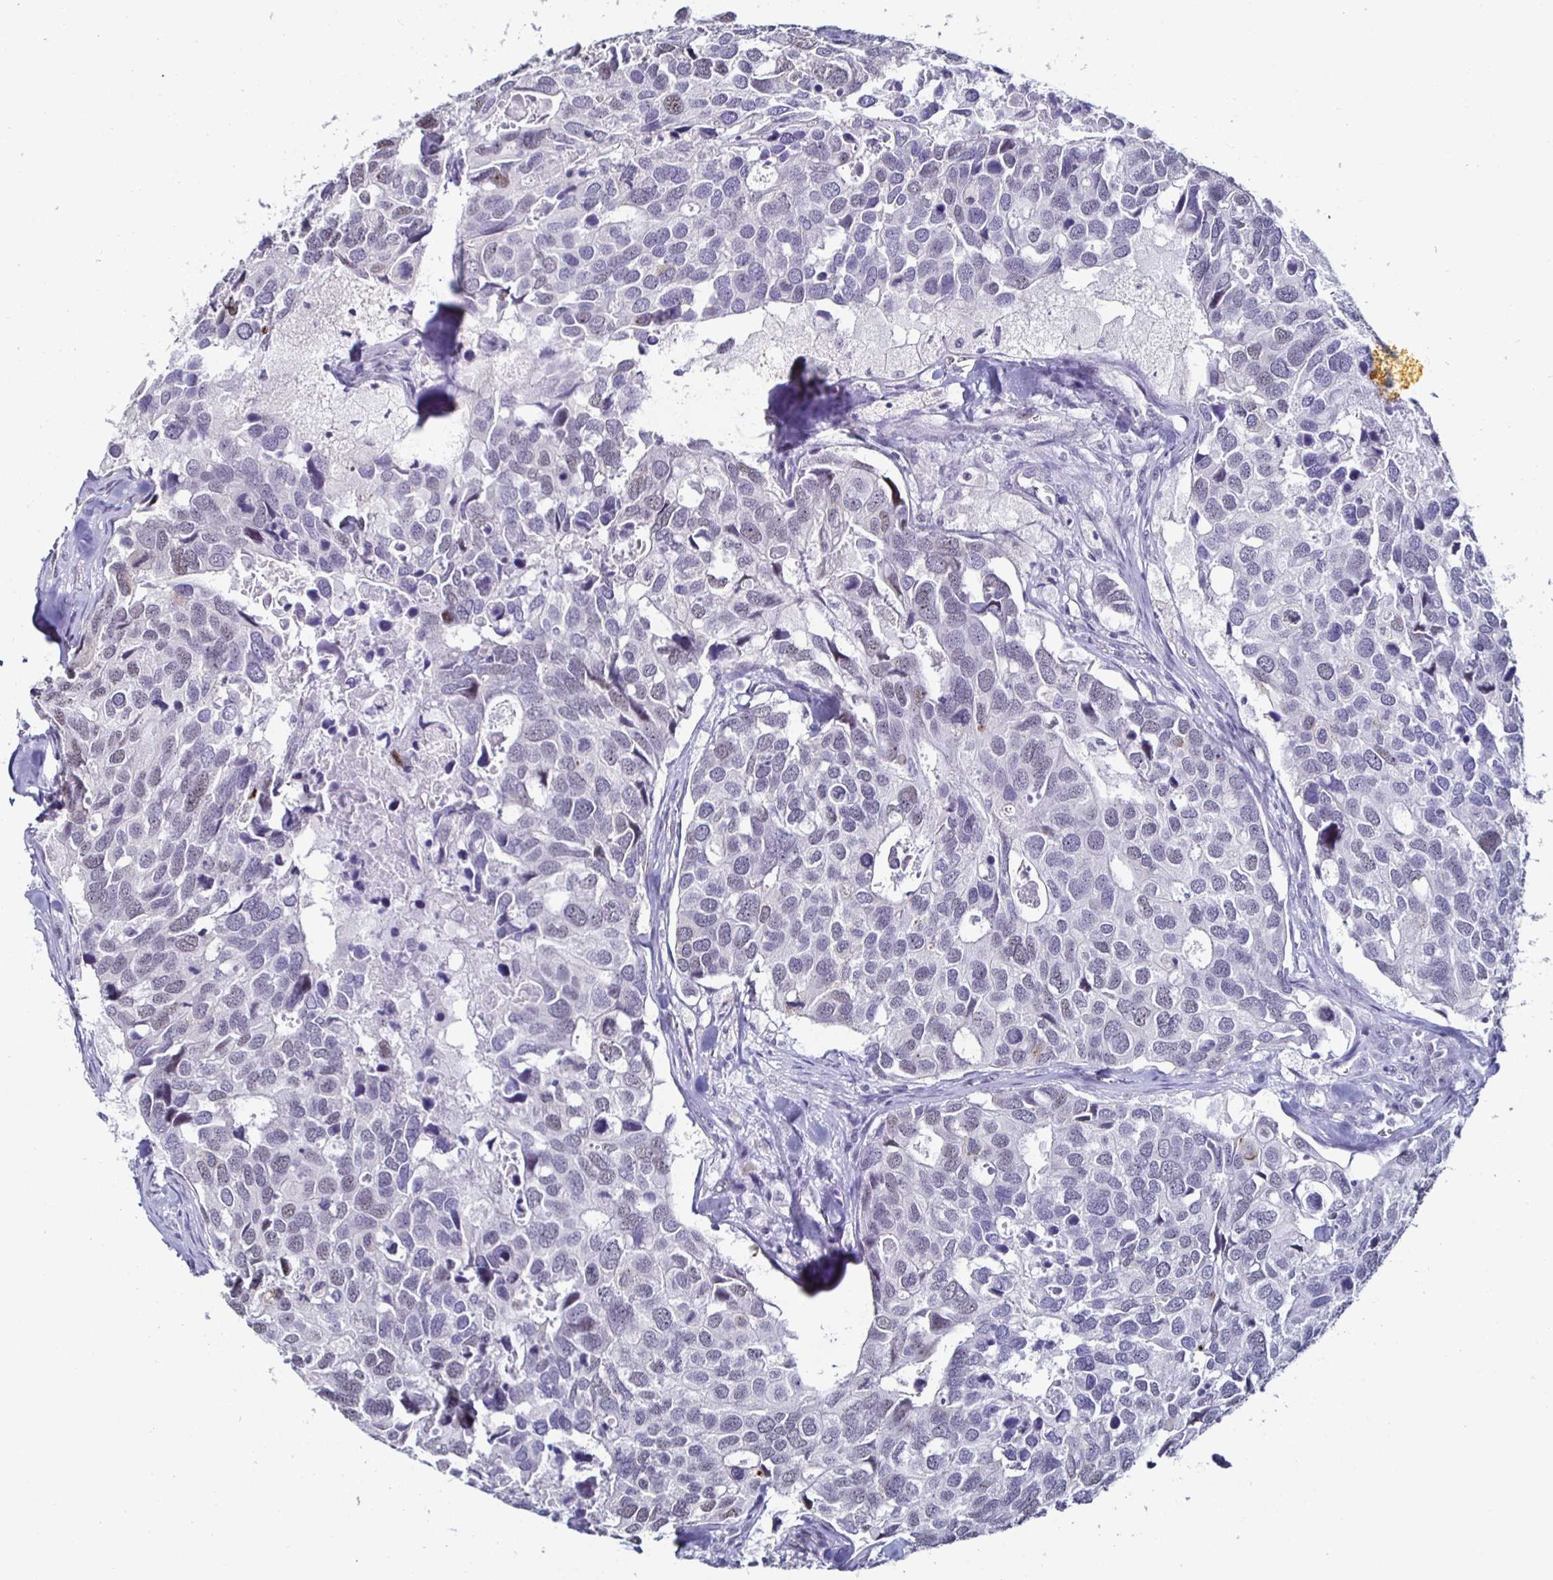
{"staining": {"intensity": "weak", "quantity": "<25%", "location": "nuclear"}, "tissue": "breast cancer", "cell_type": "Tumor cells", "image_type": "cancer", "snomed": [{"axis": "morphology", "description": "Duct carcinoma"}, {"axis": "topography", "description": "Breast"}], "caption": "DAB (3,3'-diaminobenzidine) immunohistochemical staining of breast intraductal carcinoma displays no significant expression in tumor cells. (DAB (3,3'-diaminobenzidine) immunohistochemistry (IHC), high magnification).", "gene": "DDX39B", "patient": {"sex": "female", "age": 83}}